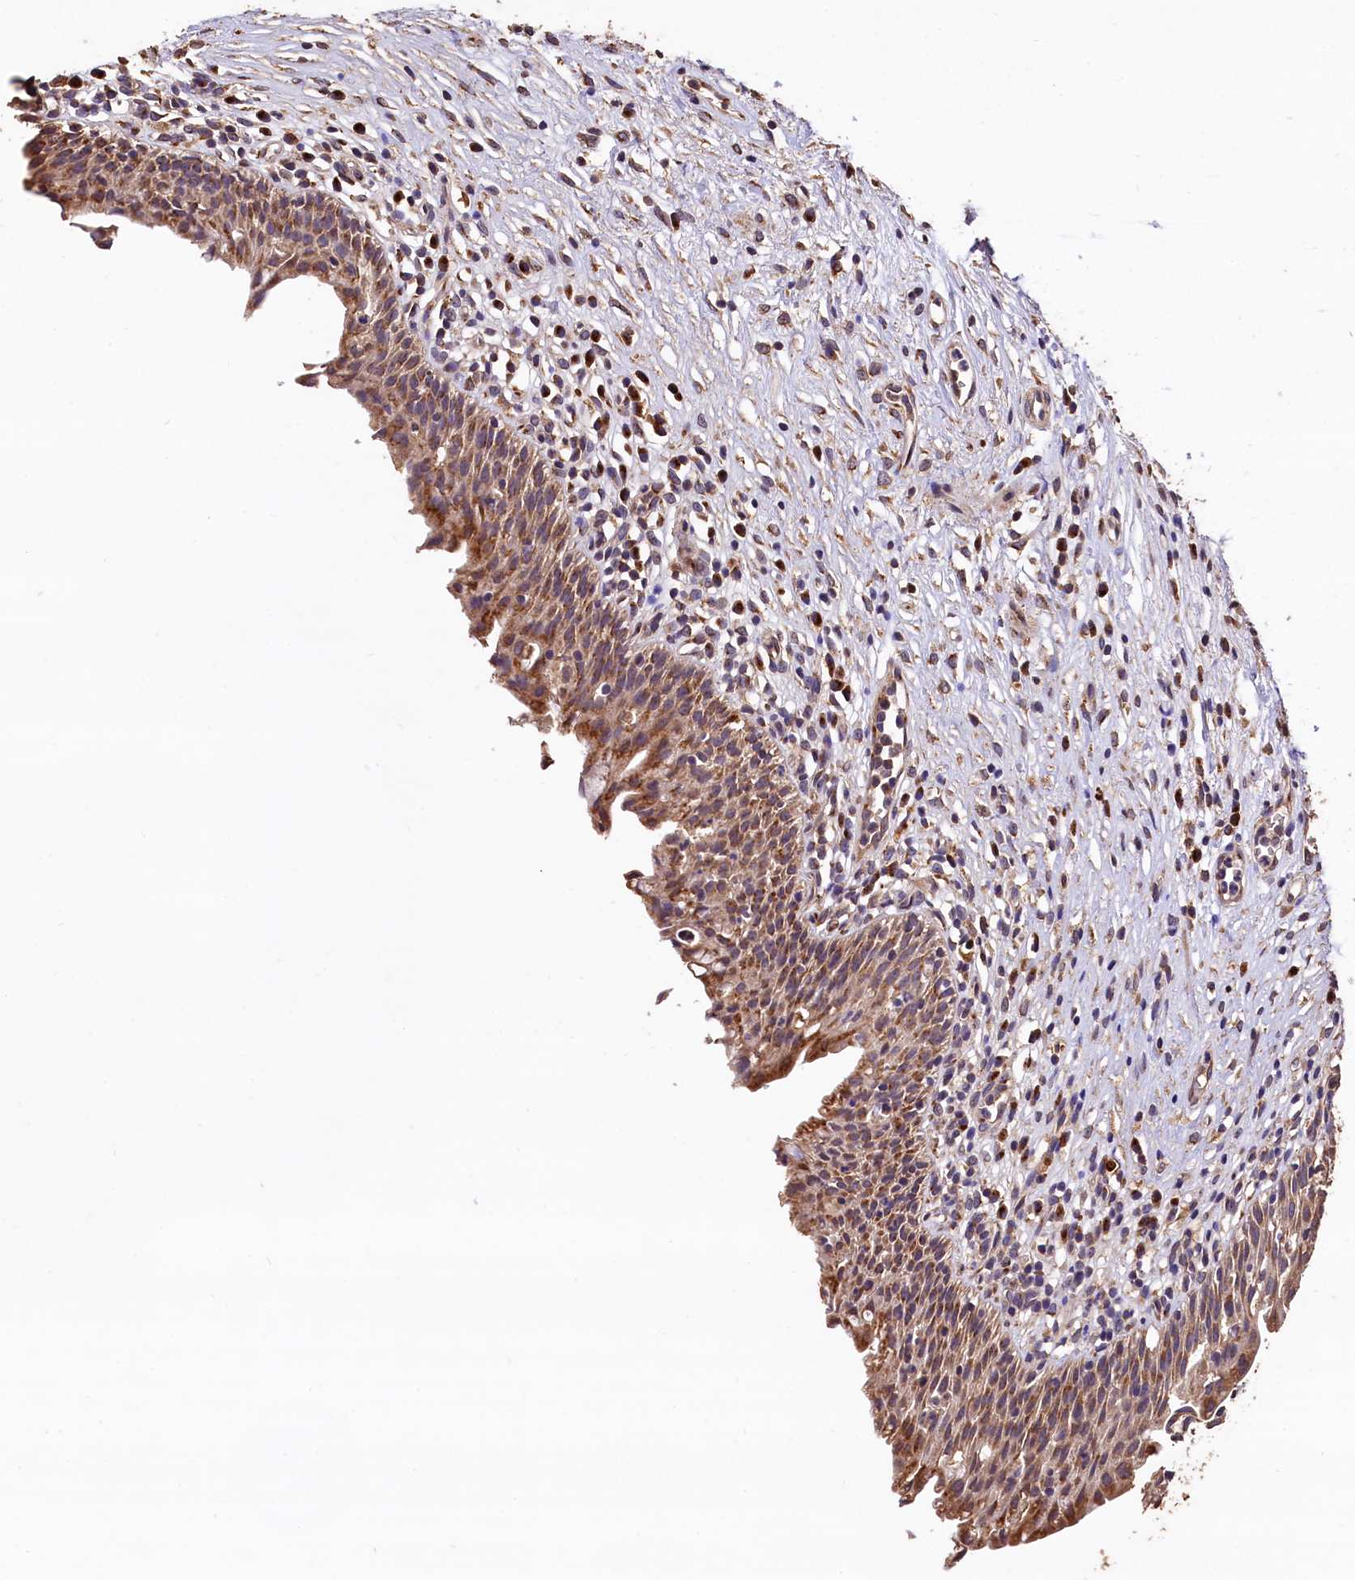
{"staining": {"intensity": "moderate", "quantity": ">75%", "location": "cytoplasmic/membranous"}, "tissue": "urinary bladder", "cell_type": "Urothelial cells", "image_type": "normal", "snomed": [{"axis": "morphology", "description": "Normal tissue, NOS"}, {"axis": "morphology", "description": "Inflammation, NOS"}, {"axis": "topography", "description": "Urinary bladder"}], "caption": "Protein positivity by IHC displays moderate cytoplasmic/membranous expression in about >75% of urothelial cells in benign urinary bladder. Using DAB (brown) and hematoxylin (blue) stains, captured at high magnification using brightfield microscopy.", "gene": "LSM4", "patient": {"sex": "male", "age": 63}}